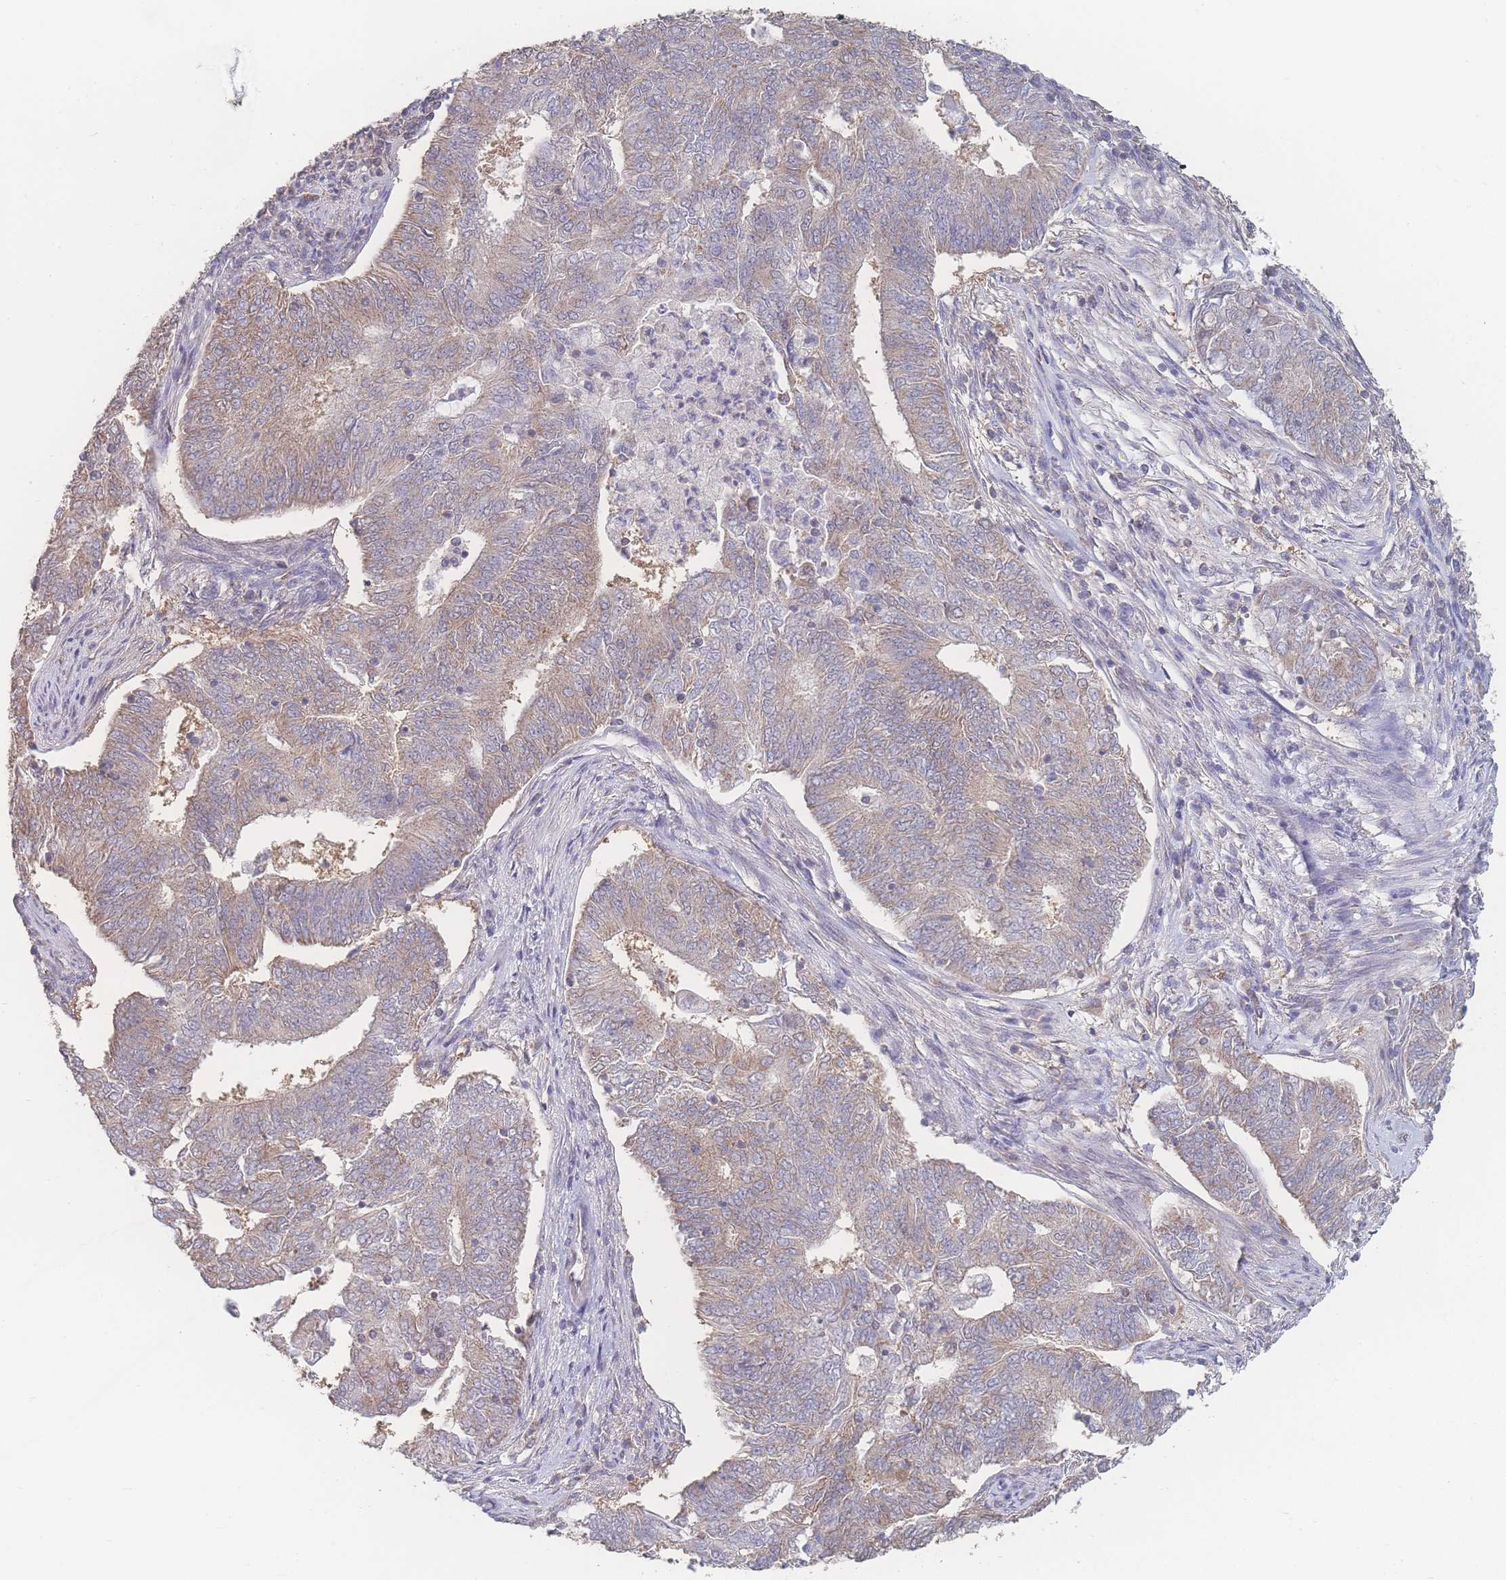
{"staining": {"intensity": "weak", "quantity": "25%-75%", "location": "cytoplasmic/membranous"}, "tissue": "endometrial cancer", "cell_type": "Tumor cells", "image_type": "cancer", "snomed": [{"axis": "morphology", "description": "Adenocarcinoma, NOS"}, {"axis": "topography", "description": "Endometrium"}], "caption": "A photomicrograph showing weak cytoplasmic/membranous positivity in about 25%-75% of tumor cells in endometrial cancer (adenocarcinoma), as visualized by brown immunohistochemical staining.", "gene": "GIPR", "patient": {"sex": "female", "age": 62}}